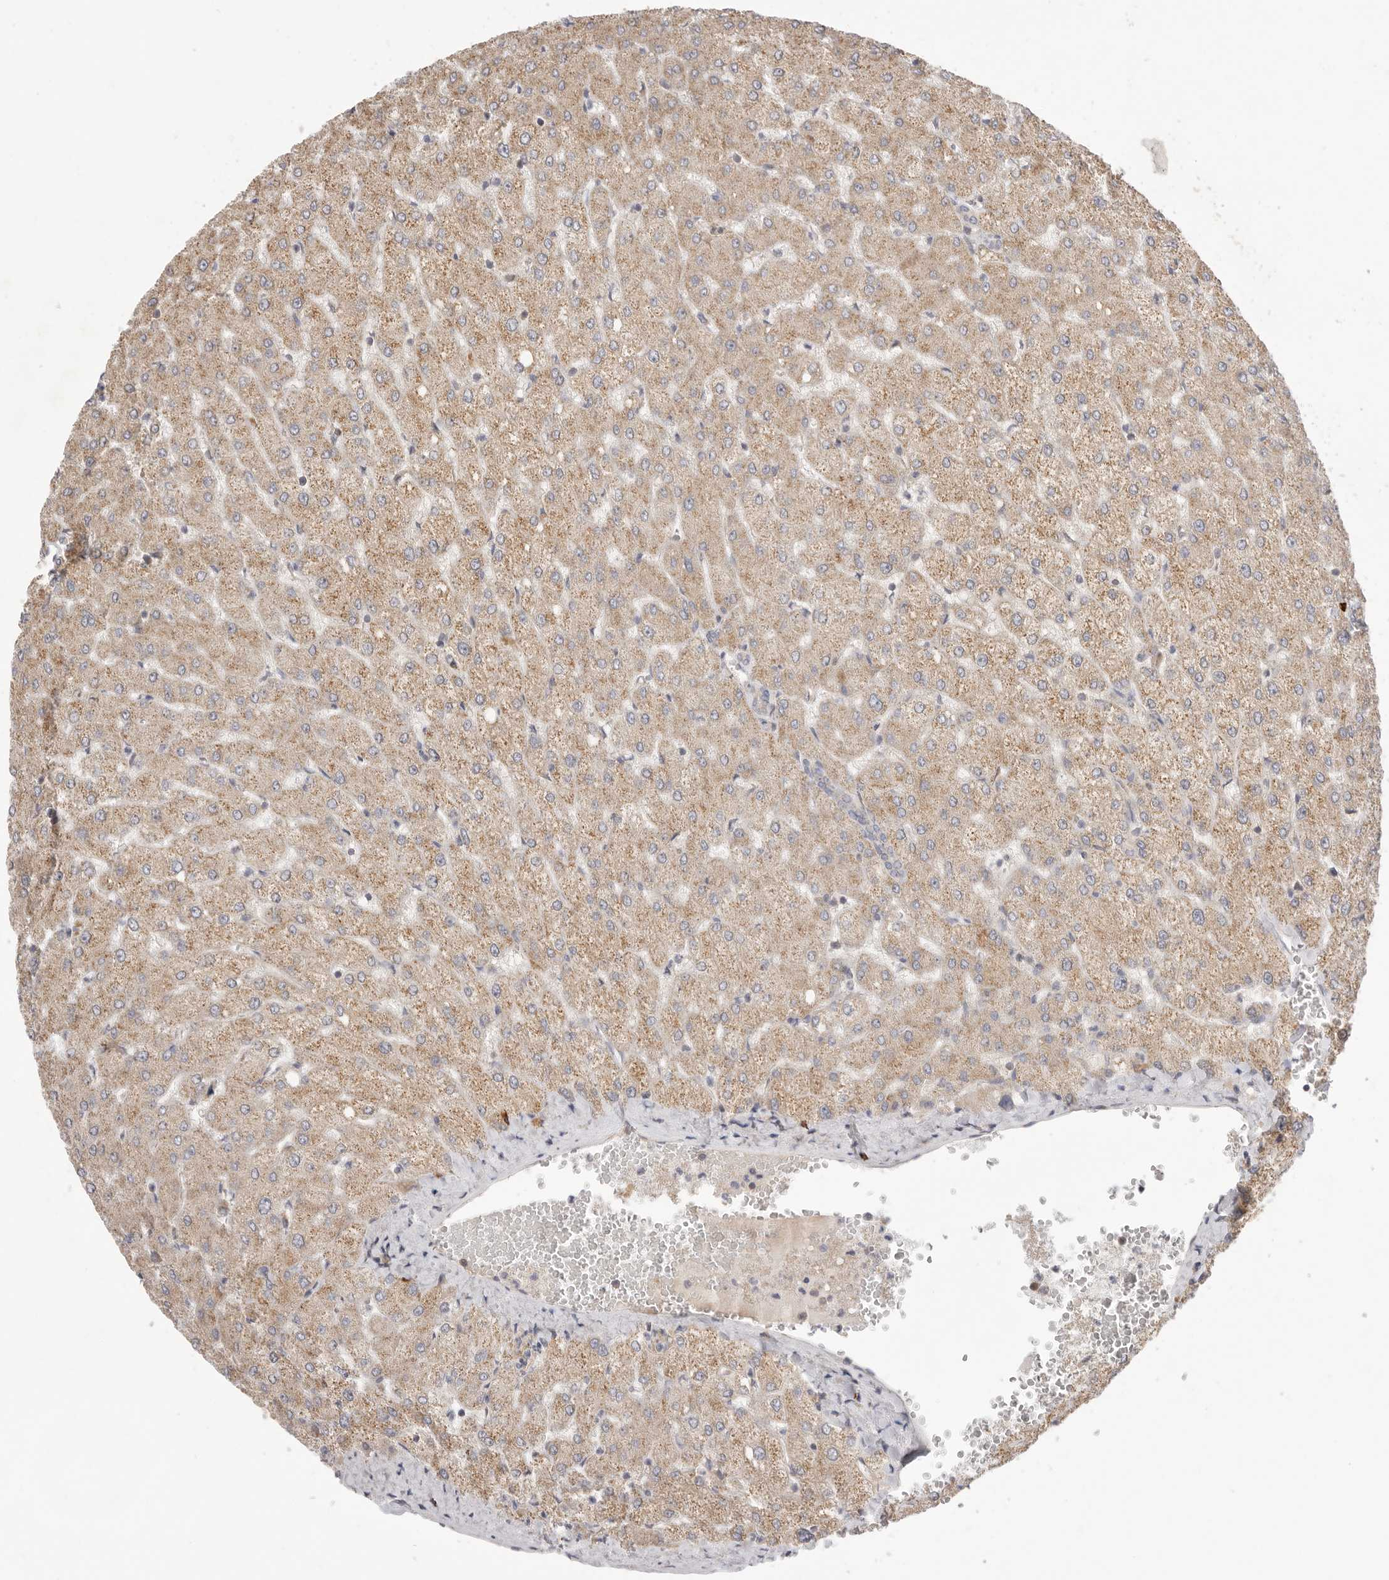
{"staining": {"intensity": "weak", "quantity": "25%-75%", "location": "cytoplasmic/membranous"}, "tissue": "liver", "cell_type": "Cholangiocytes", "image_type": "normal", "snomed": [{"axis": "morphology", "description": "Normal tissue, NOS"}, {"axis": "topography", "description": "Liver"}], "caption": "About 25%-75% of cholangiocytes in normal liver show weak cytoplasmic/membranous protein expression as visualized by brown immunohistochemical staining.", "gene": "USH1C", "patient": {"sex": "female", "age": 54}}